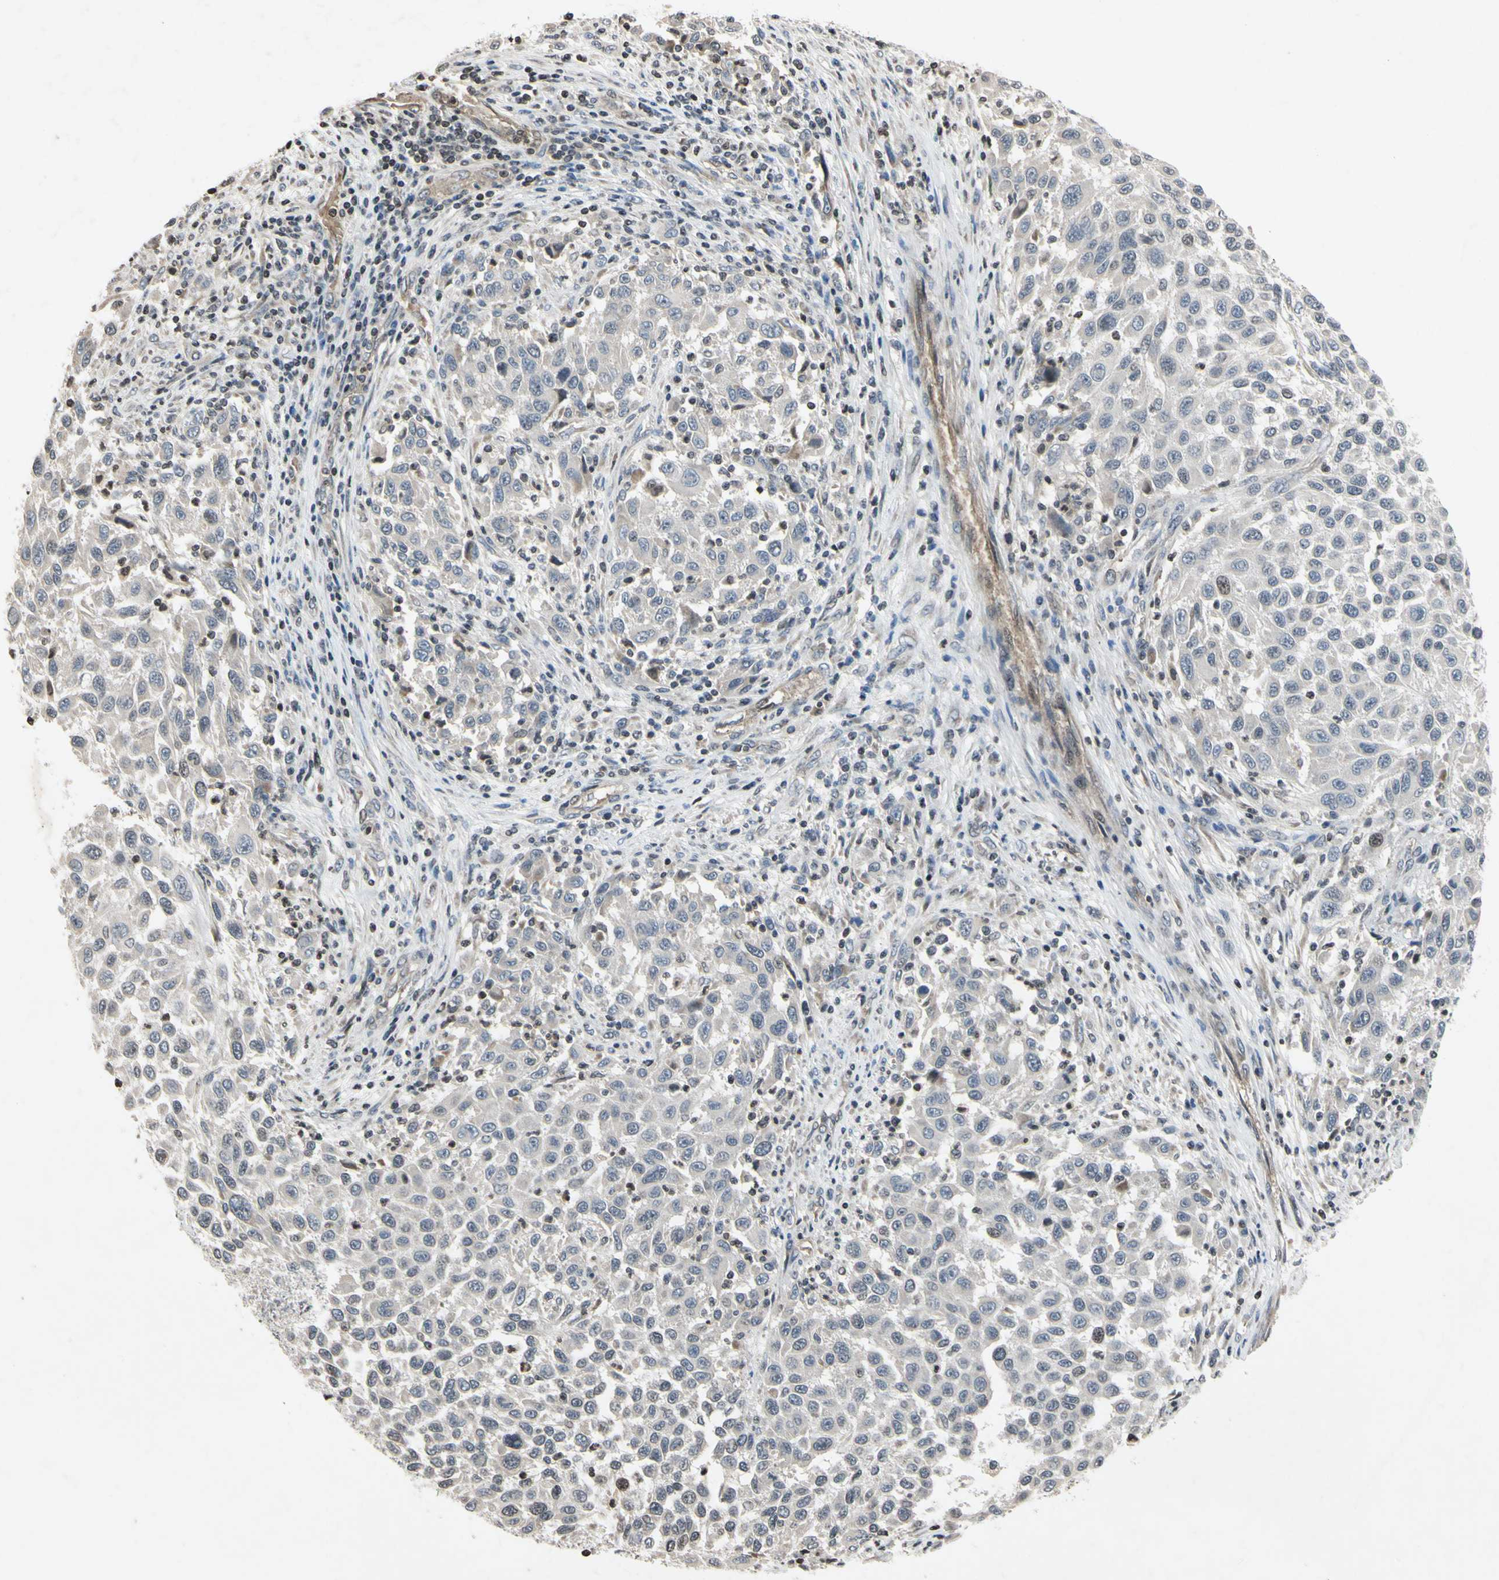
{"staining": {"intensity": "weak", "quantity": "<25%", "location": "nuclear"}, "tissue": "melanoma", "cell_type": "Tumor cells", "image_type": "cancer", "snomed": [{"axis": "morphology", "description": "Malignant melanoma, Metastatic site"}, {"axis": "topography", "description": "Lymph node"}], "caption": "High power microscopy histopathology image of an immunohistochemistry (IHC) histopathology image of melanoma, revealing no significant expression in tumor cells. Brightfield microscopy of immunohistochemistry (IHC) stained with DAB (3,3'-diaminobenzidine) (brown) and hematoxylin (blue), captured at high magnification.", "gene": "ARG1", "patient": {"sex": "male", "age": 61}}